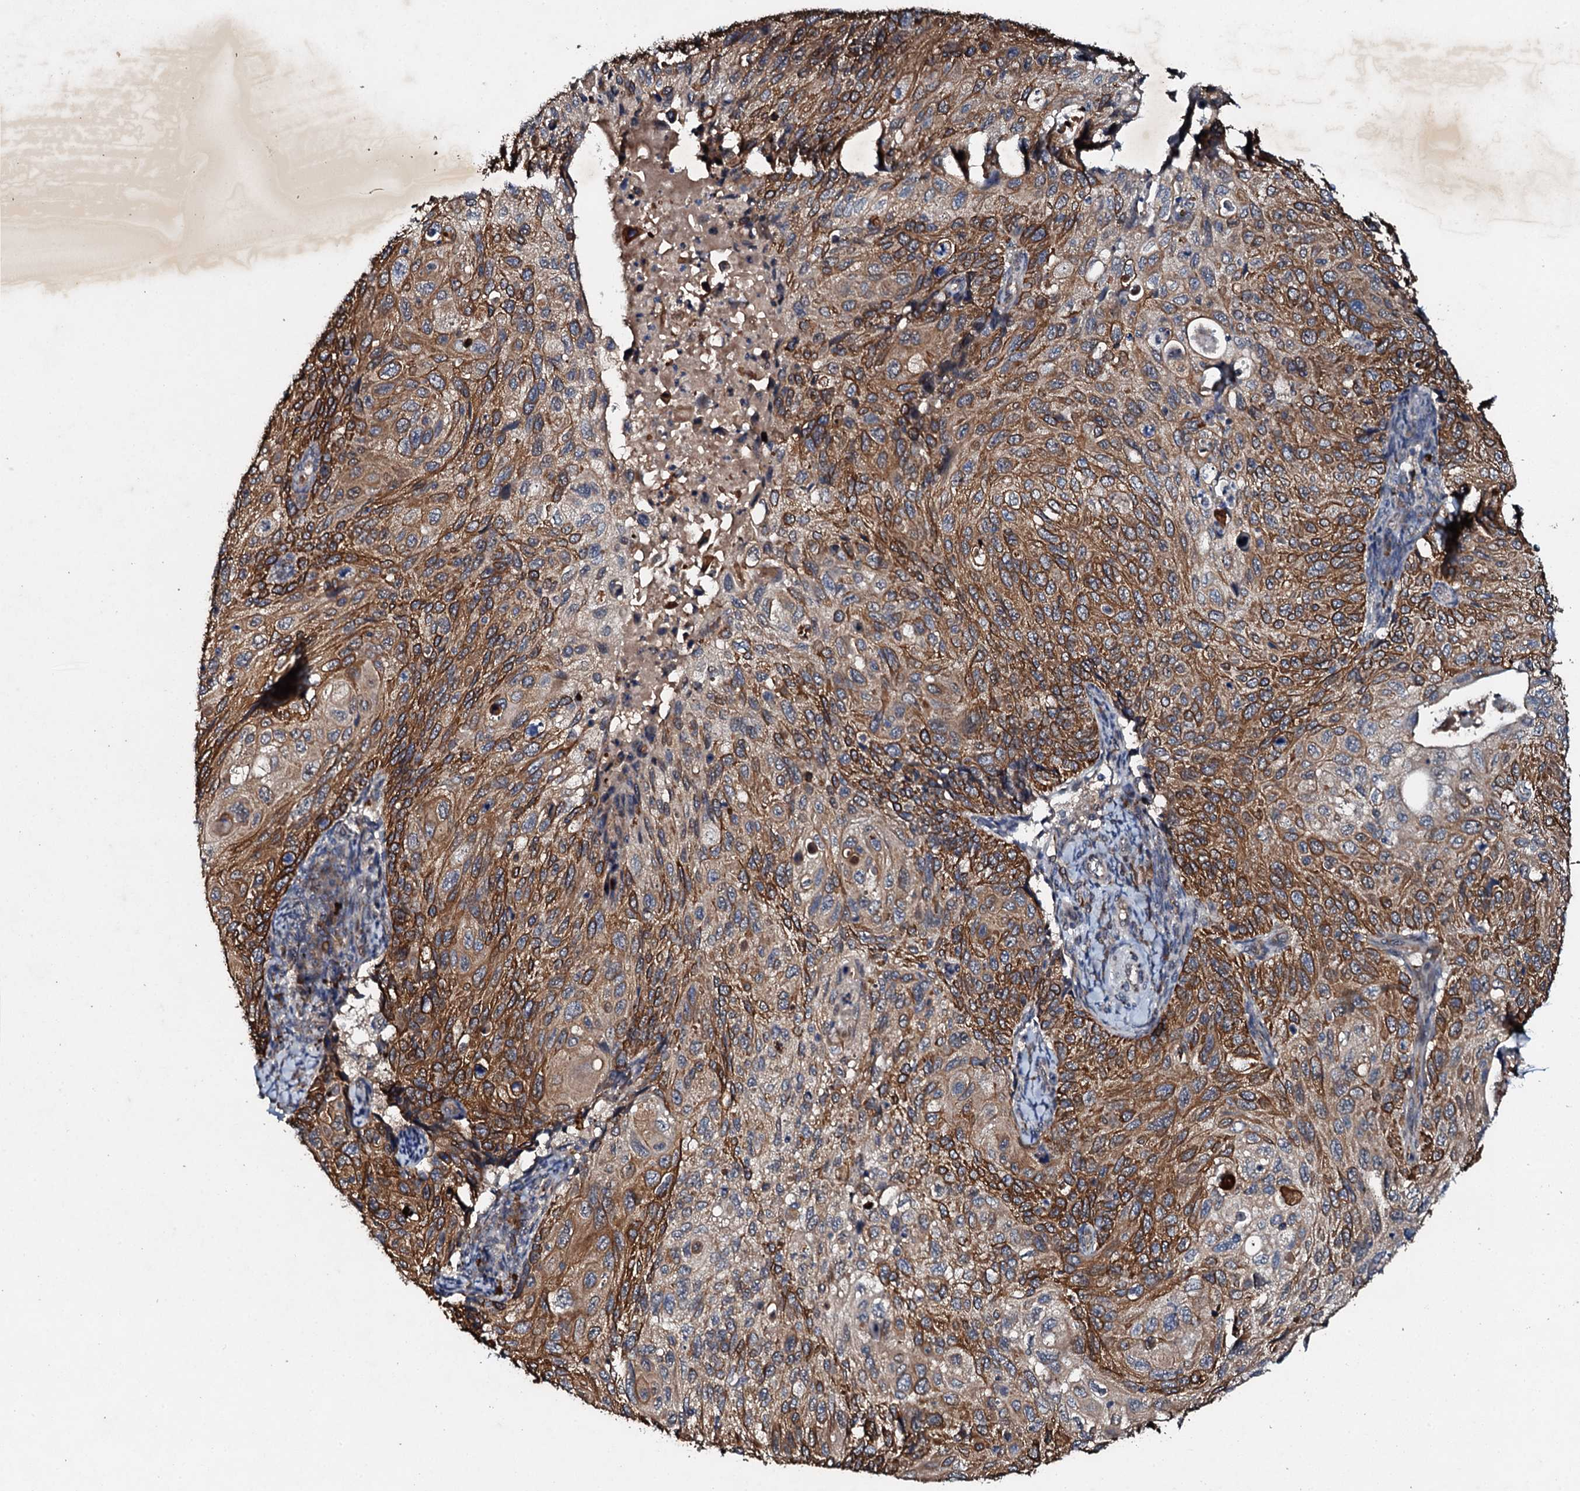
{"staining": {"intensity": "moderate", "quantity": ">75%", "location": "cytoplasmic/membranous"}, "tissue": "cervical cancer", "cell_type": "Tumor cells", "image_type": "cancer", "snomed": [{"axis": "morphology", "description": "Squamous cell carcinoma, NOS"}, {"axis": "topography", "description": "Cervix"}], "caption": "Squamous cell carcinoma (cervical) stained for a protein exhibits moderate cytoplasmic/membranous positivity in tumor cells. (Brightfield microscopy of DAB IHC at high magnification).", "gene": "ADAMTS10", "patient": {"sex": "female", "age": 70}}